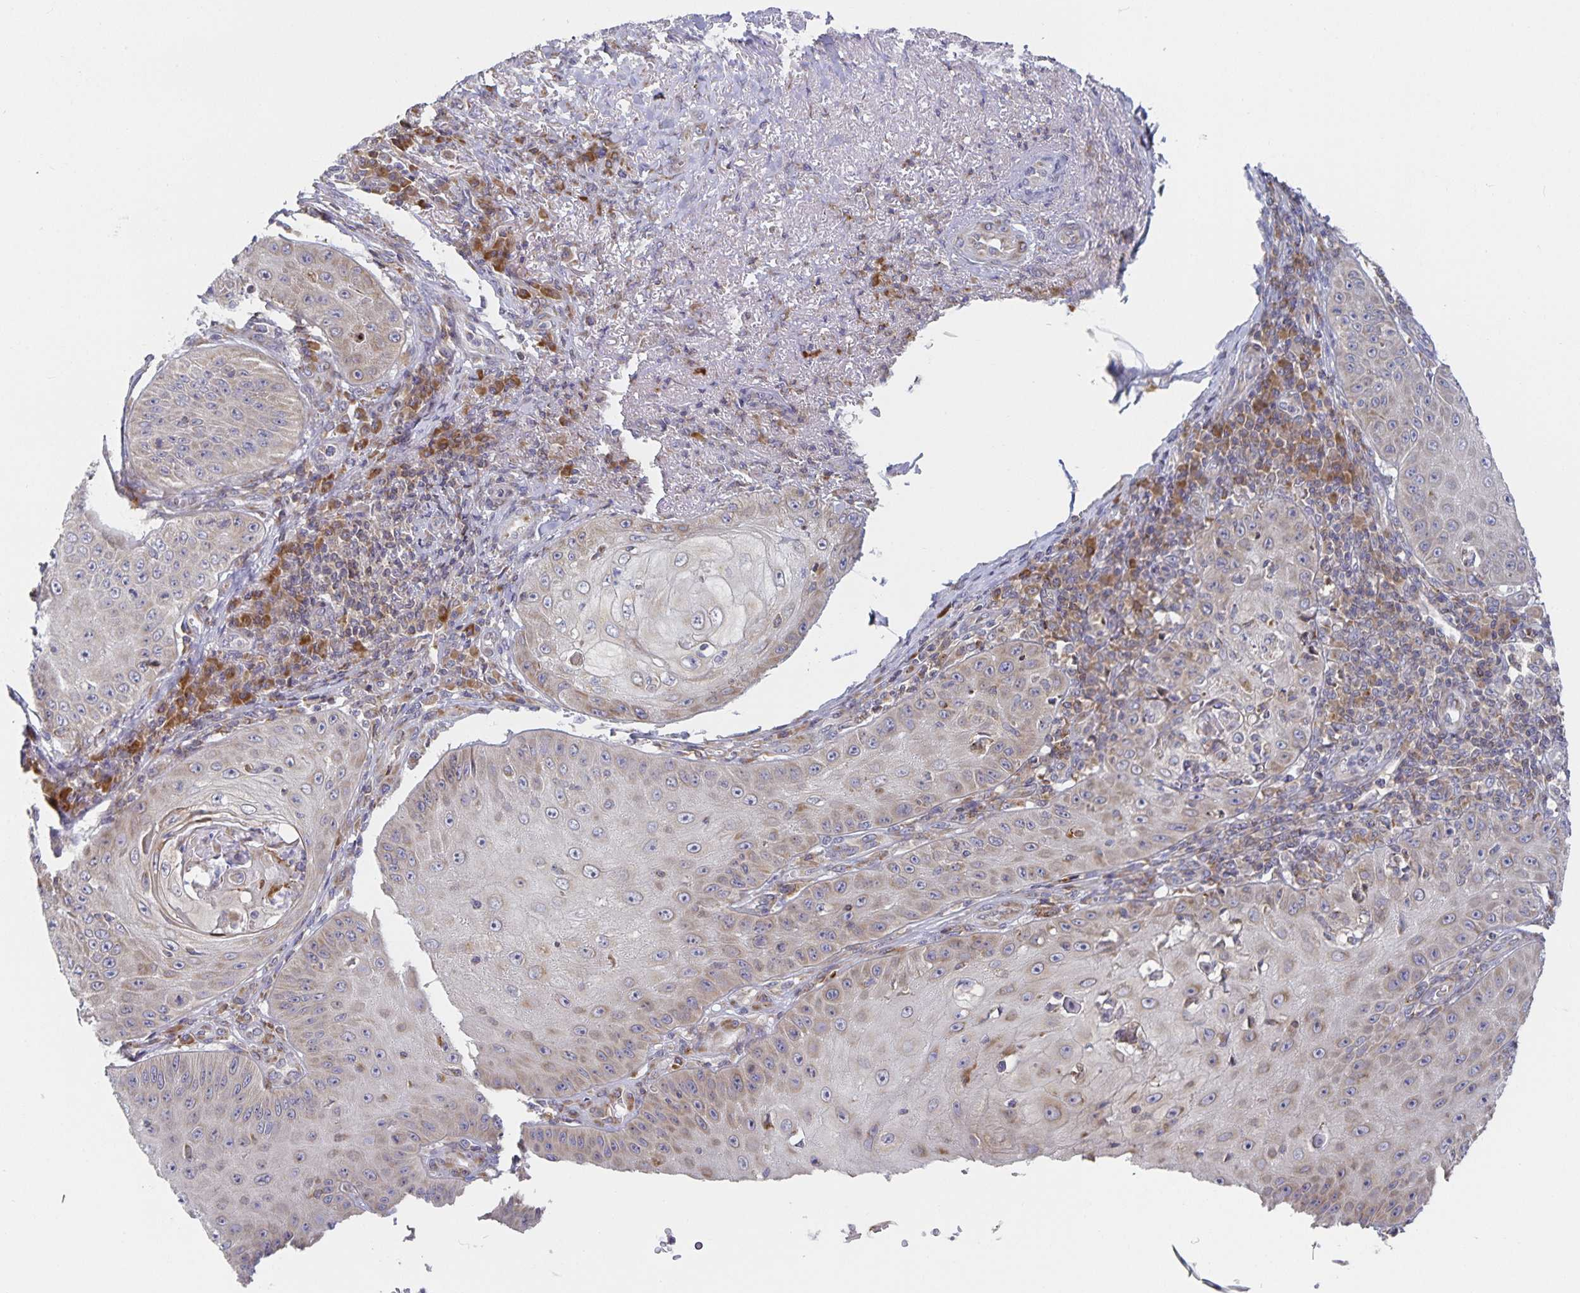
{"staining": {"intensity": "negative", "quantity": "none", "location": "none"}, "tissue": "skin cancer", "cell_type": "Tumor cells", "image_type": "cancer", "snomed": [{"axis": "morphology", "description": "Squamous cell carcinoma, NOS"}, {"axis": "topography", "description": "Skin"}], "caption": "IHC of human skin cancer demonstrates no staining in tumor cells.", "gene": "NOMO1", "patient": {"sex": "male", "age": 70}}